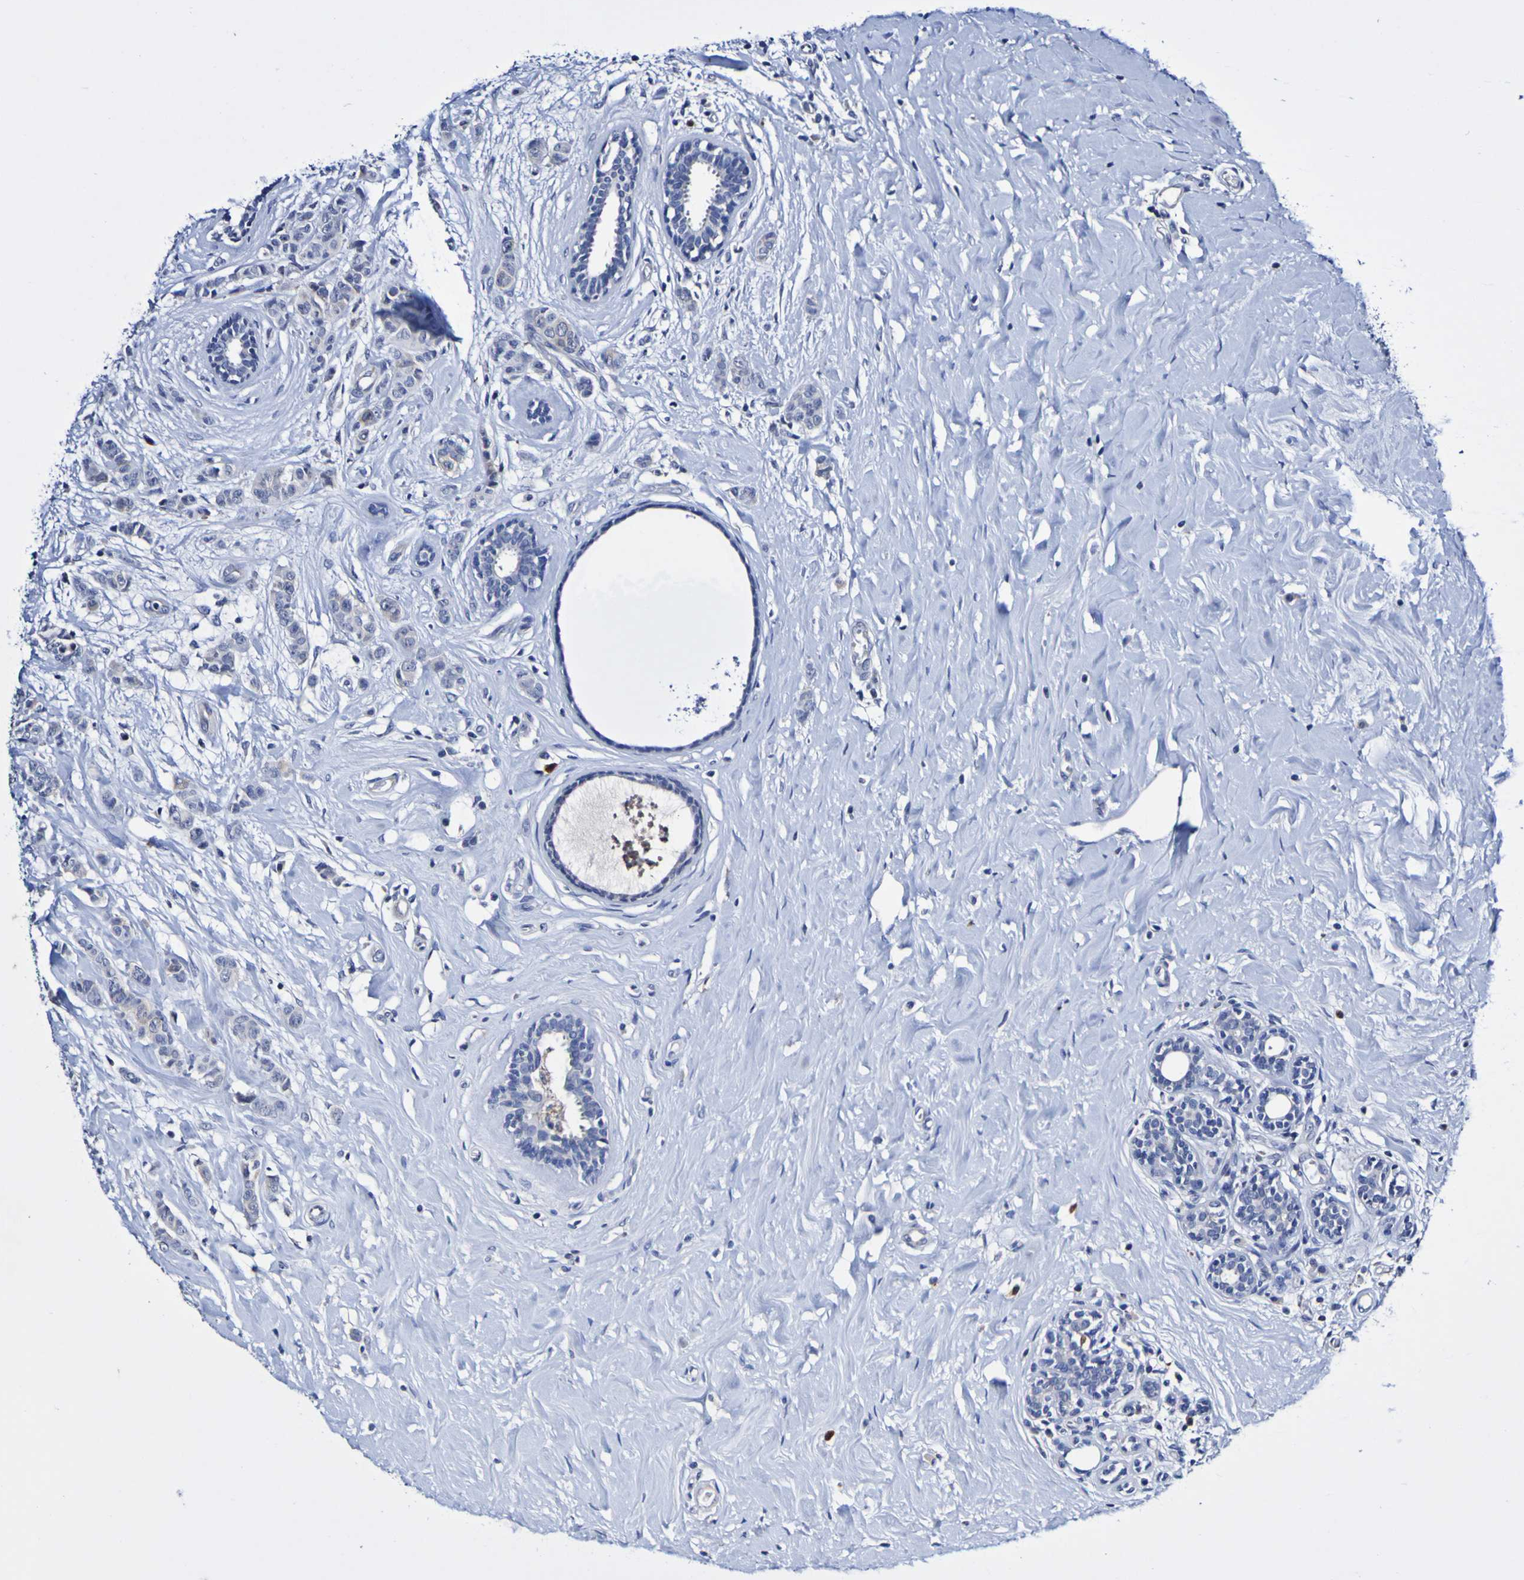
{"staining": {"intensity": "negative", "quantity": "none", "location": "none"}, "tissue": "breast cancer", "cell_type": "Tumor cells", "image_type": "cancer", "snomed": [{"axis": "morphology", "description": "Normal tissue, NOS"}, {"axis": "morphology", "description": "Duct carcinoma"}, {"axis": "topography", "description": "Breast"}], "caption": "Immunohistochemical staining of human breast invasive ductal carcinoma reveals no significant staining in tumor cells.", "gene": "ACVR1C", "patient": {"sex": "female", "age": 40}}